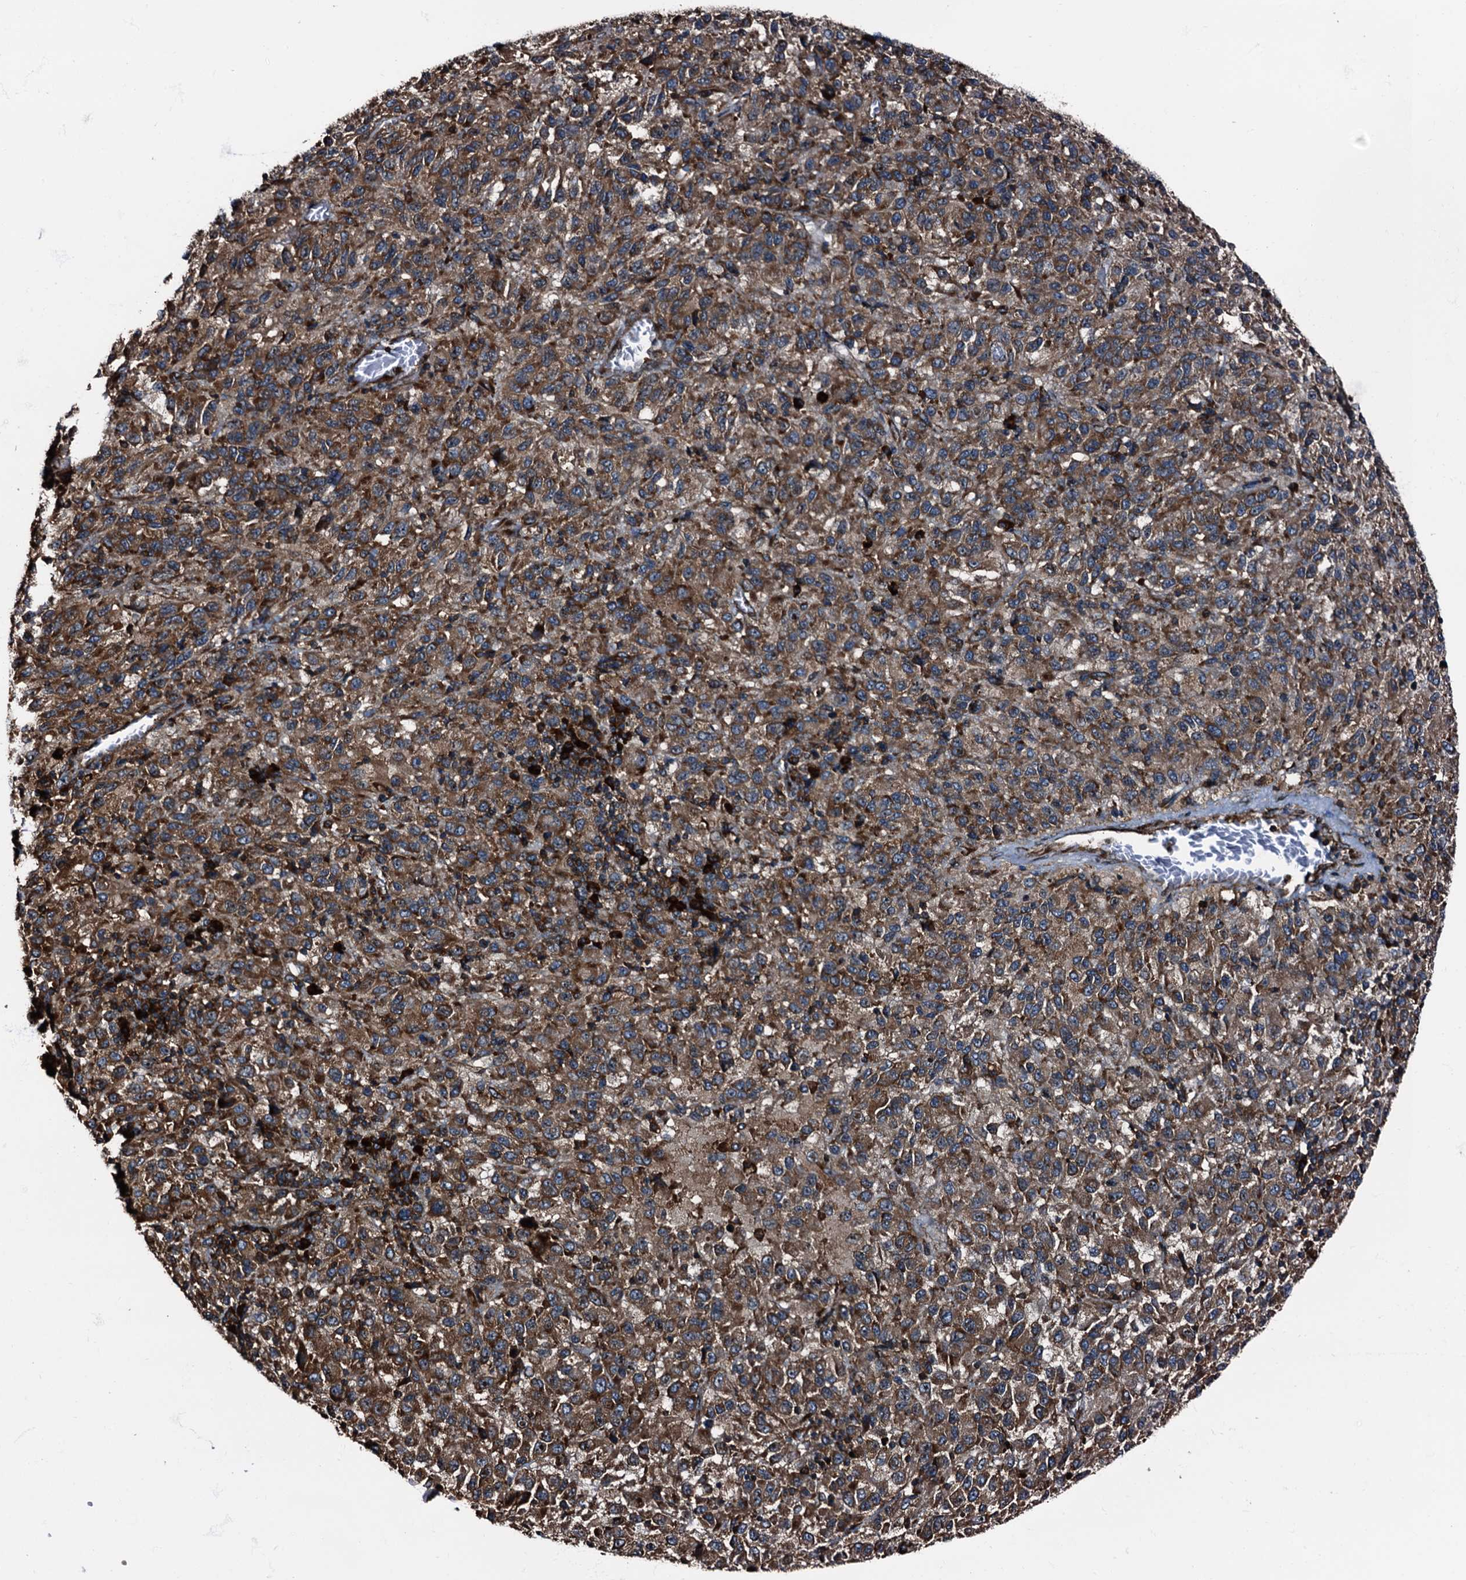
{"staining": {"intensity": "moderate", "quantity": ">75%", "location": "cytoplasmic/membranous"}, "tissue": "melanoma", "cell_type": "Tumor cells", "image_type": "cancer", "snomed": [{"axis": "morphology", "description": "Malignant melanoma, Metastatic site"}, {"axis": "topography", "description": "Lung"}], "caption": "Brown immunohistochemical staining in malignant melanoma (metastatic site) demonstrates moderate cytoplasmic/membranous positivity in approximately >75% of tumor cells.", "gene": "ATP2C1", "patient": {"sex": "male", "age": 64}}